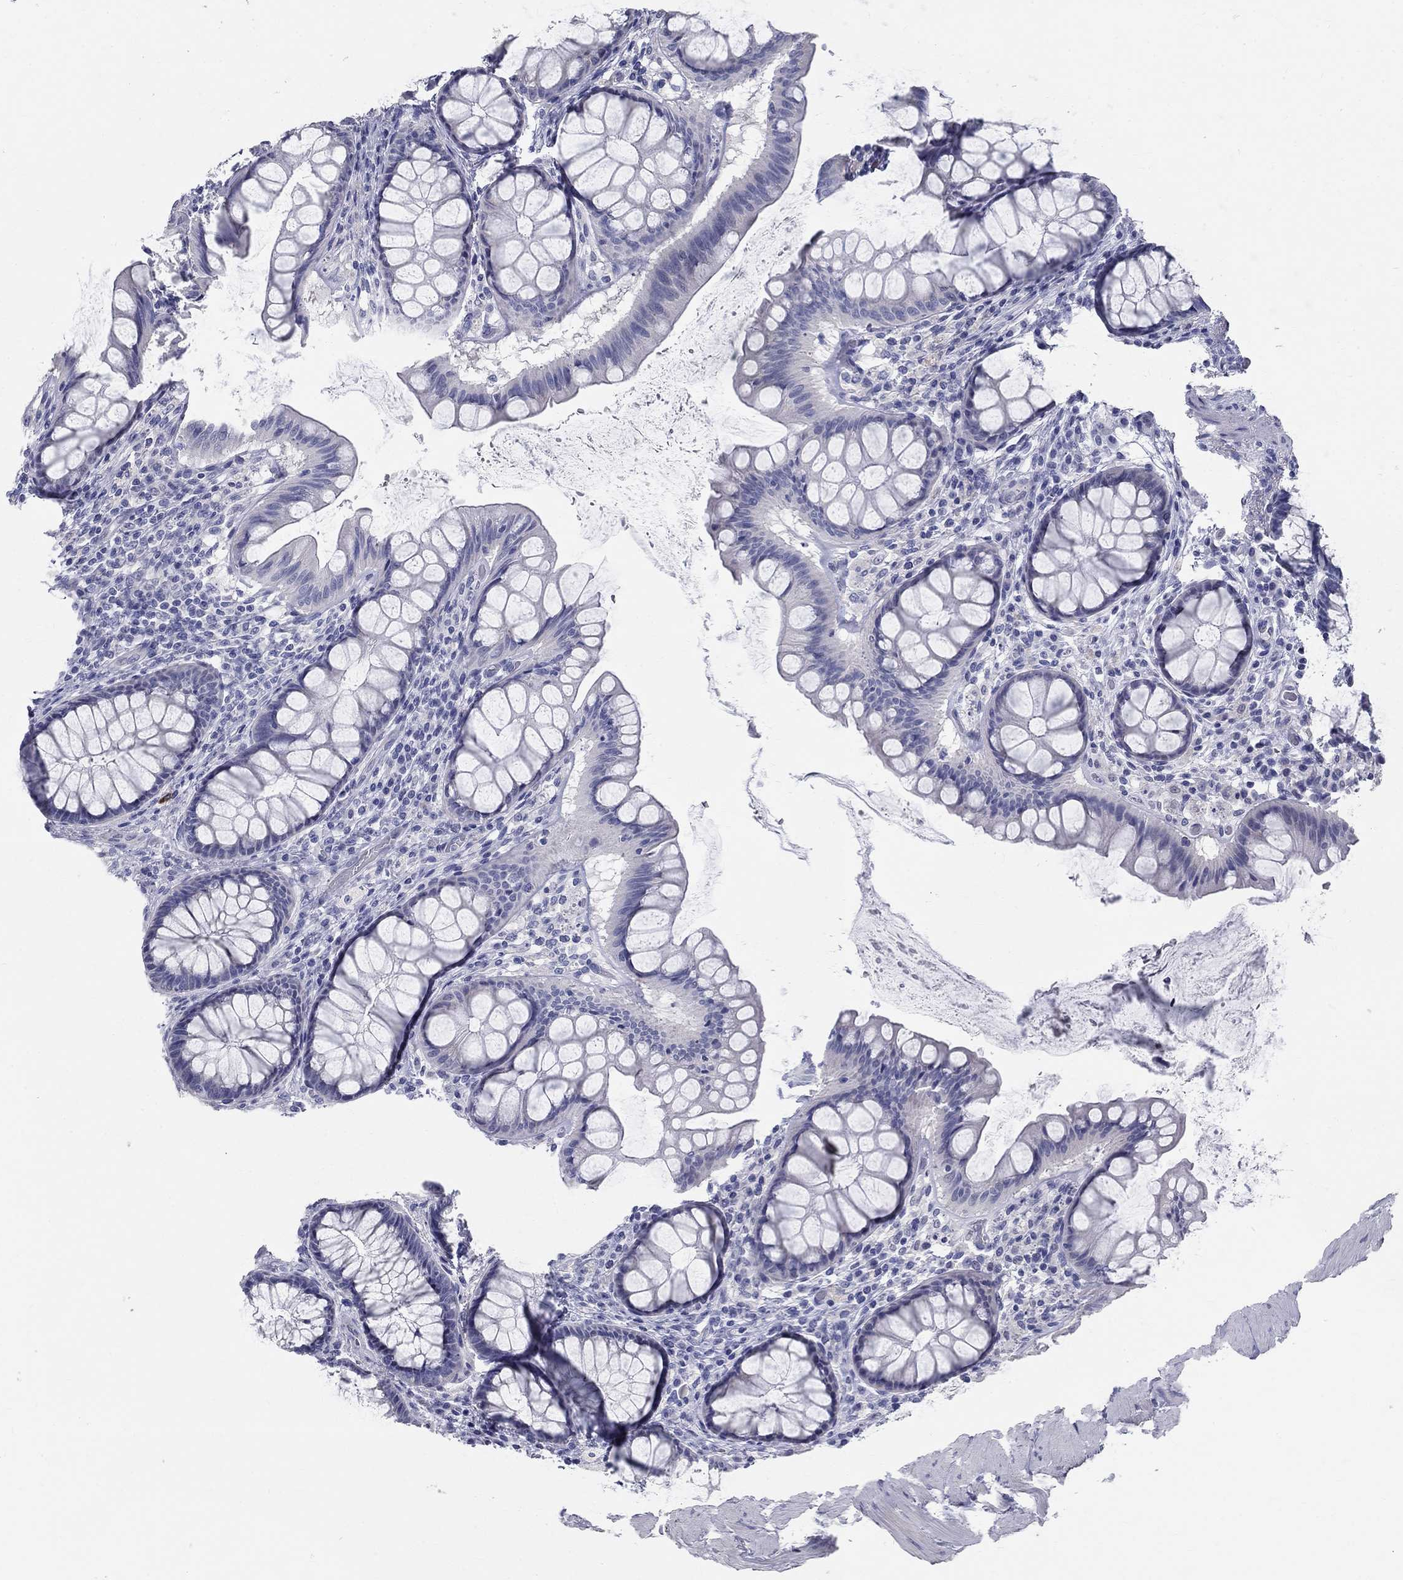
{"staining": {"intensity": "negative", "quantity": "none", "location": "none"}, "tissue": "colon", "cell_type": "Endothelial cells", "image_type": "normal", "snomed": [{"axis": "morphology", "description": "Normal tissue, NOS"}, {"axis": "topography", "description": "Colon"}], "caption": "Immunohistochemical staining of unremarkable human colon displays no significant positivity in endothelial cells.", "gene": "TGM4", "patient": {"sex": "female", "age": 65}}